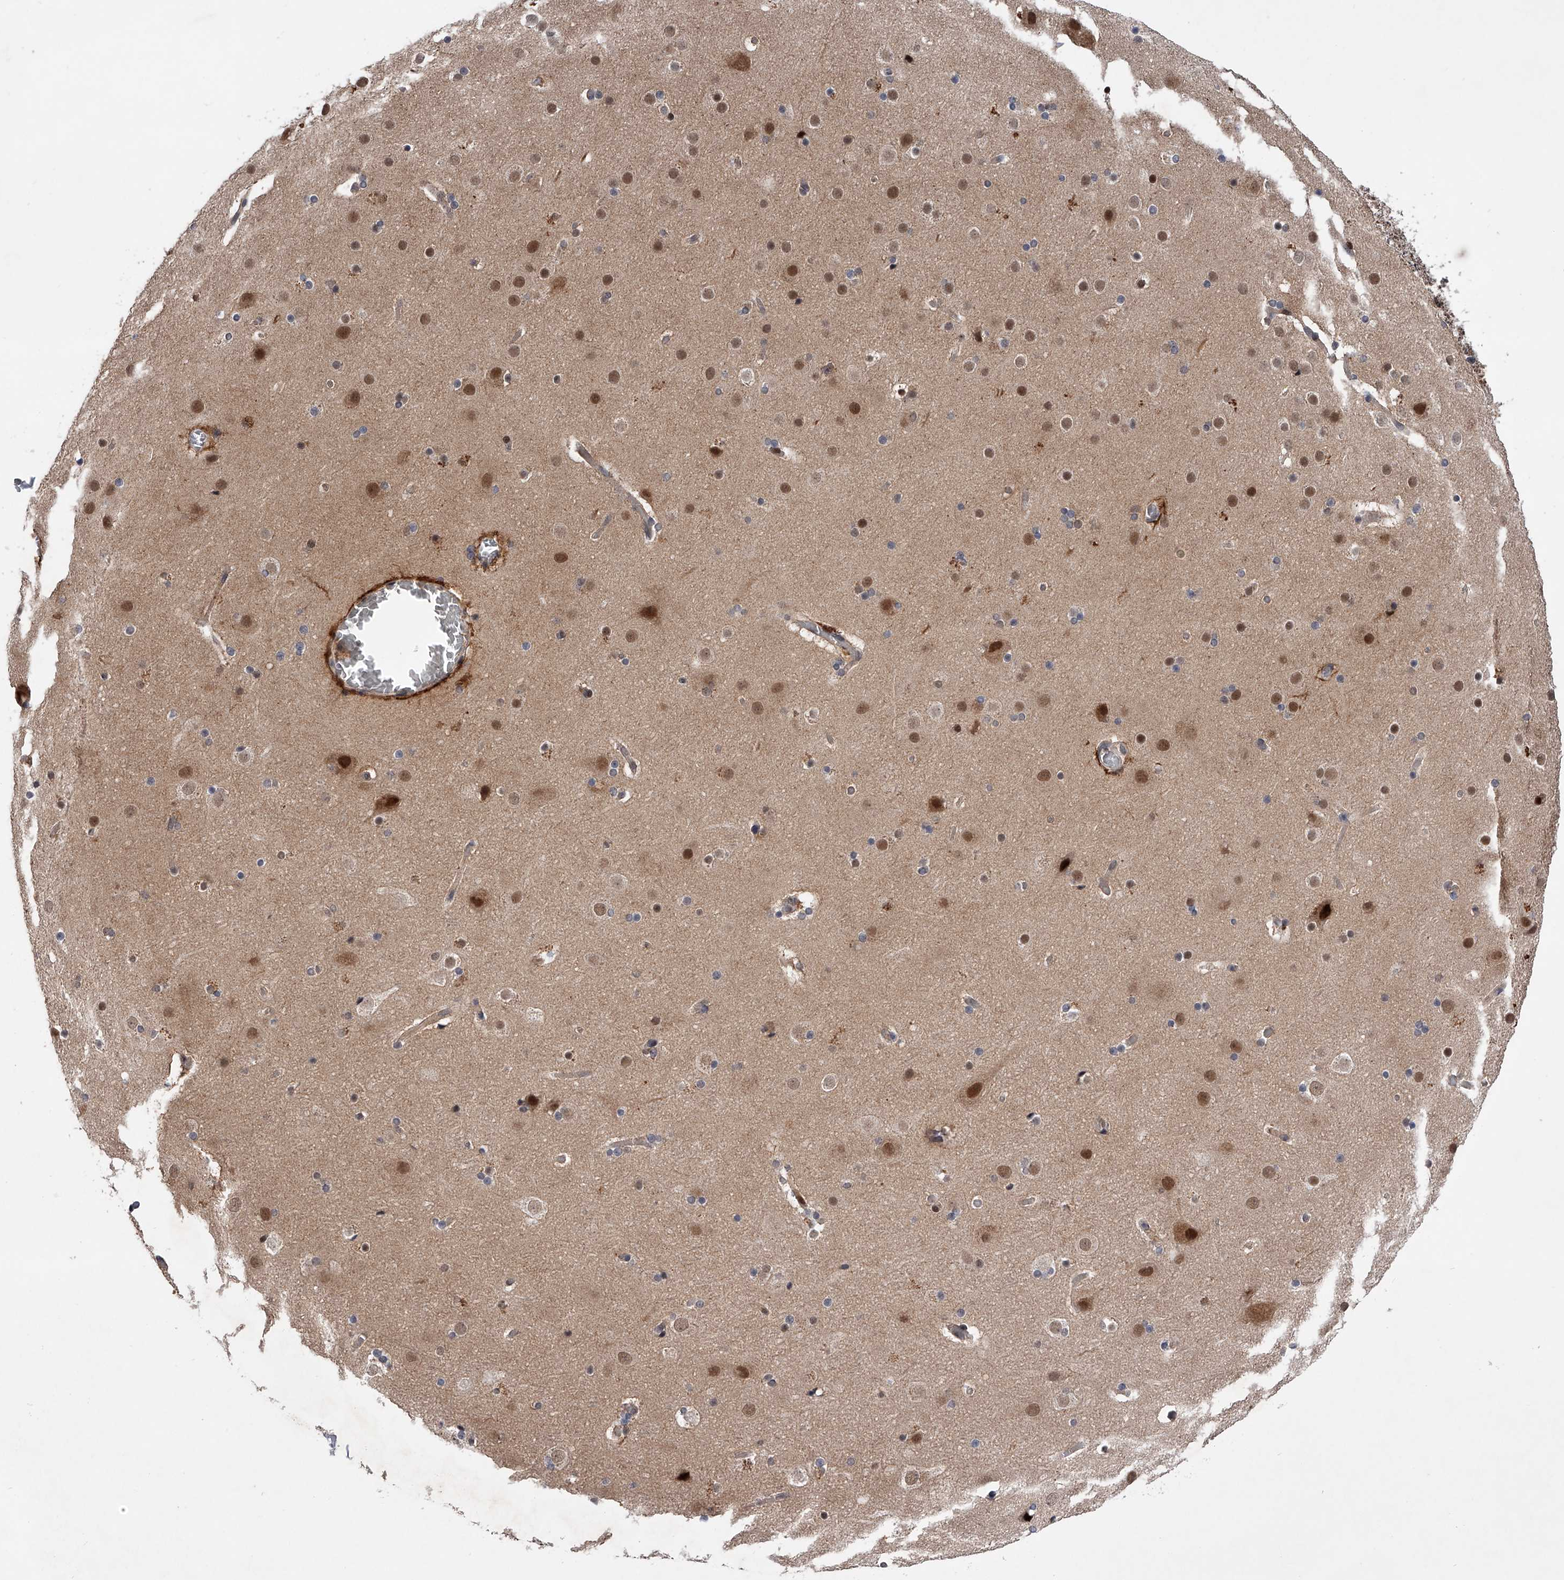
{"staining": {"intensity": "strong", "quantity": "25%-75%", "location": "cytoplasmic/membranous,nuclear"}, "tissue": "cerebral cortex", "cell_type": "Endothelial cells", "image_type": "normal", "snomed": [{"axis": "morphology", "description": "Normal tissue, NOS"}, {"axis": "topography", "description": "Cerebral cortex"}], "caption": "Immunohistochemistry (IHC) staining of unremarkable cerebral cortex, which exhibits high levels of strong cytoplasmic/membranous,nuclear expression in about 25%-75% of endothelial cells indicating strong cytoplasmic/membranous,nuclear protein staining. The staining was performed using DAB (brown) for protein detection and nuclei were counterstained in hematoxylin (blue).", "gene": "RWDD2A", "patient": {"sex": "male", "age": 57}}